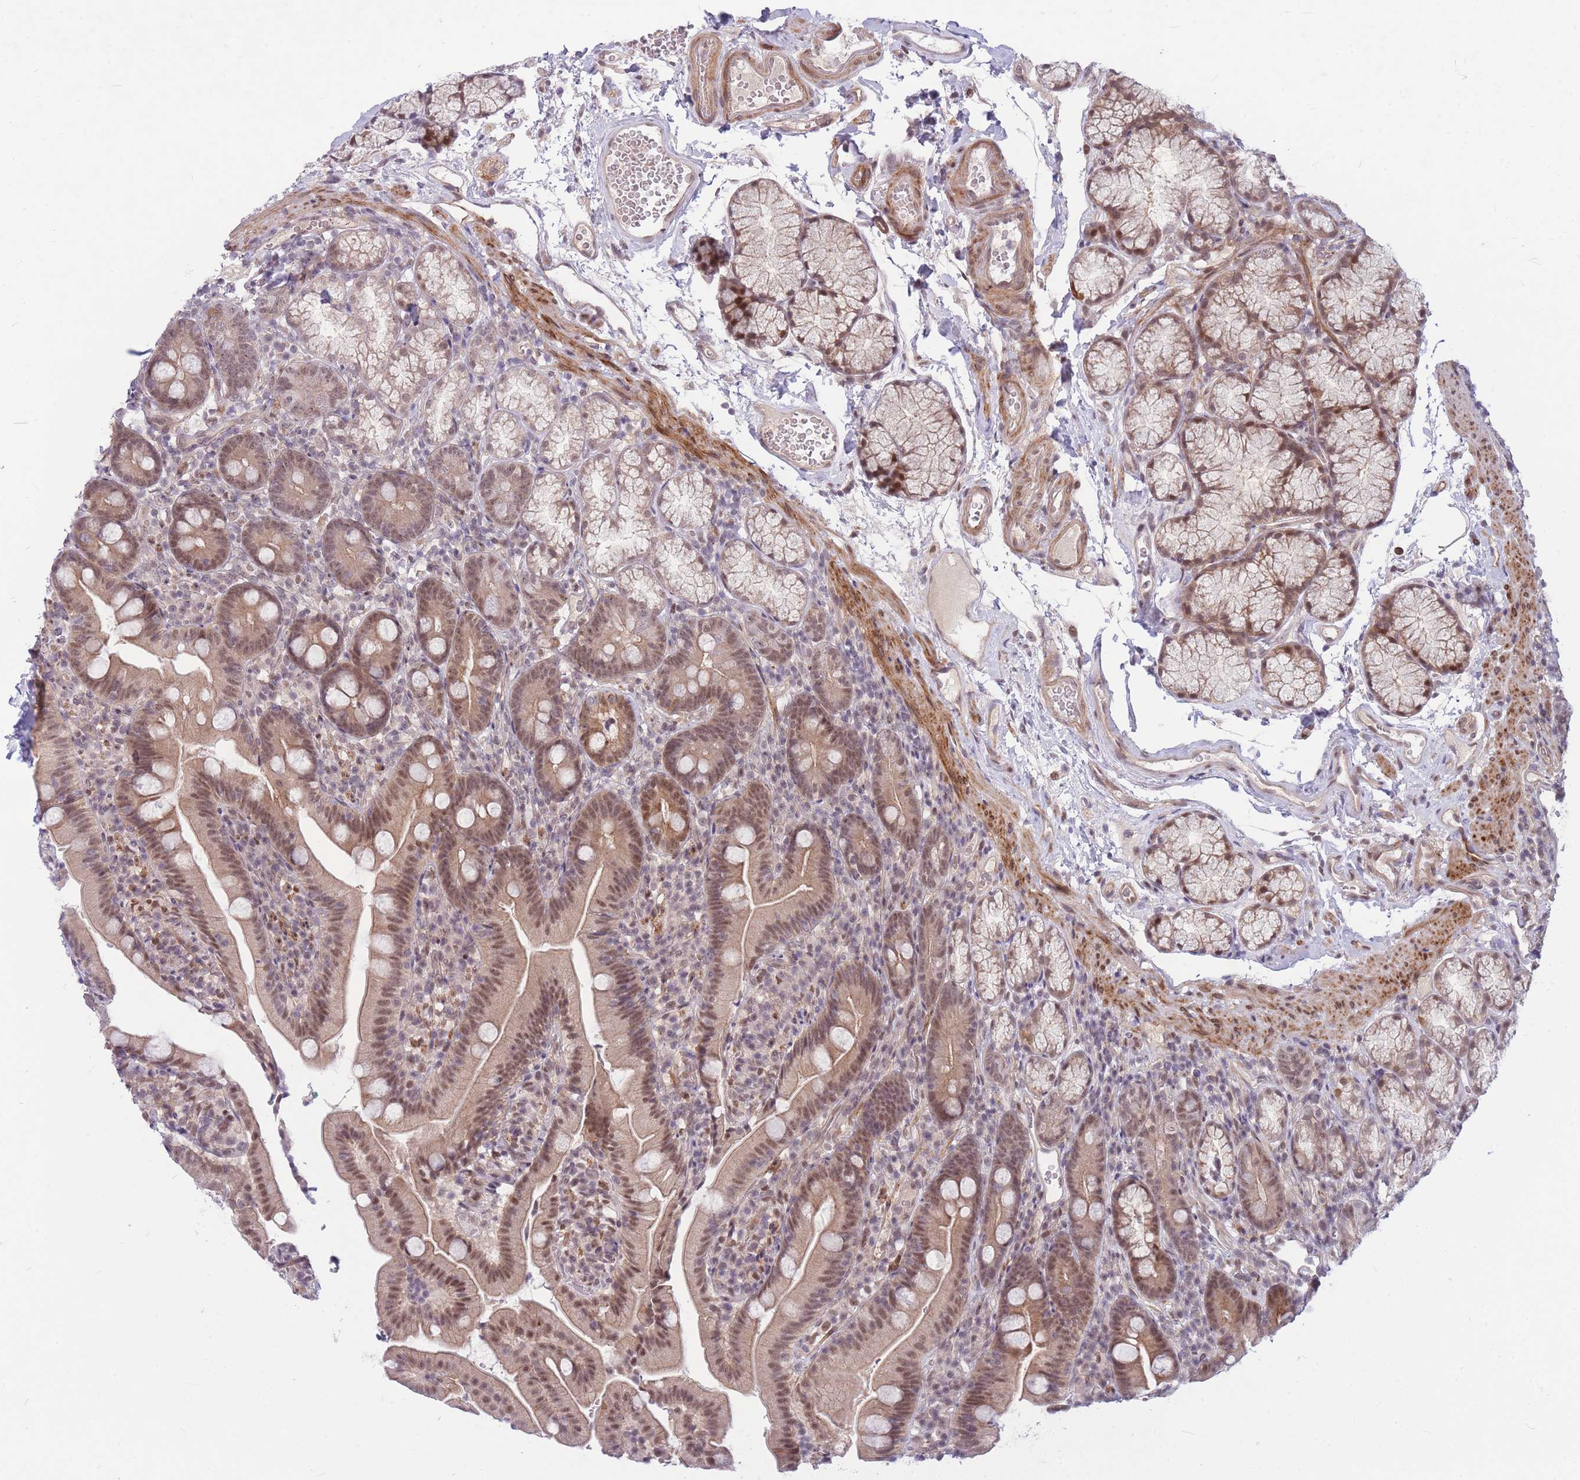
{"staining": {"intensity": "moderate", "quantity": "25%-75%", "location": "nuclear"}, "tissue": "duodenum", "cell_type": "Glandular cells", "image_type": "normal", "snomed": [{"axis": "morphology", "description": "Normal tissue, NOS"}, {"axis": "topography", "description": "Duodenum"}], "caption": "Immunohistochemical staining of normal human duodenum displays moderate nuclear protein positivity in about 25%-75% of glandular cells. (IHC, brightfield microscopy, high magnification).", "gene": "ERCC2", "patient": {"sex": "female", "age": 67}}